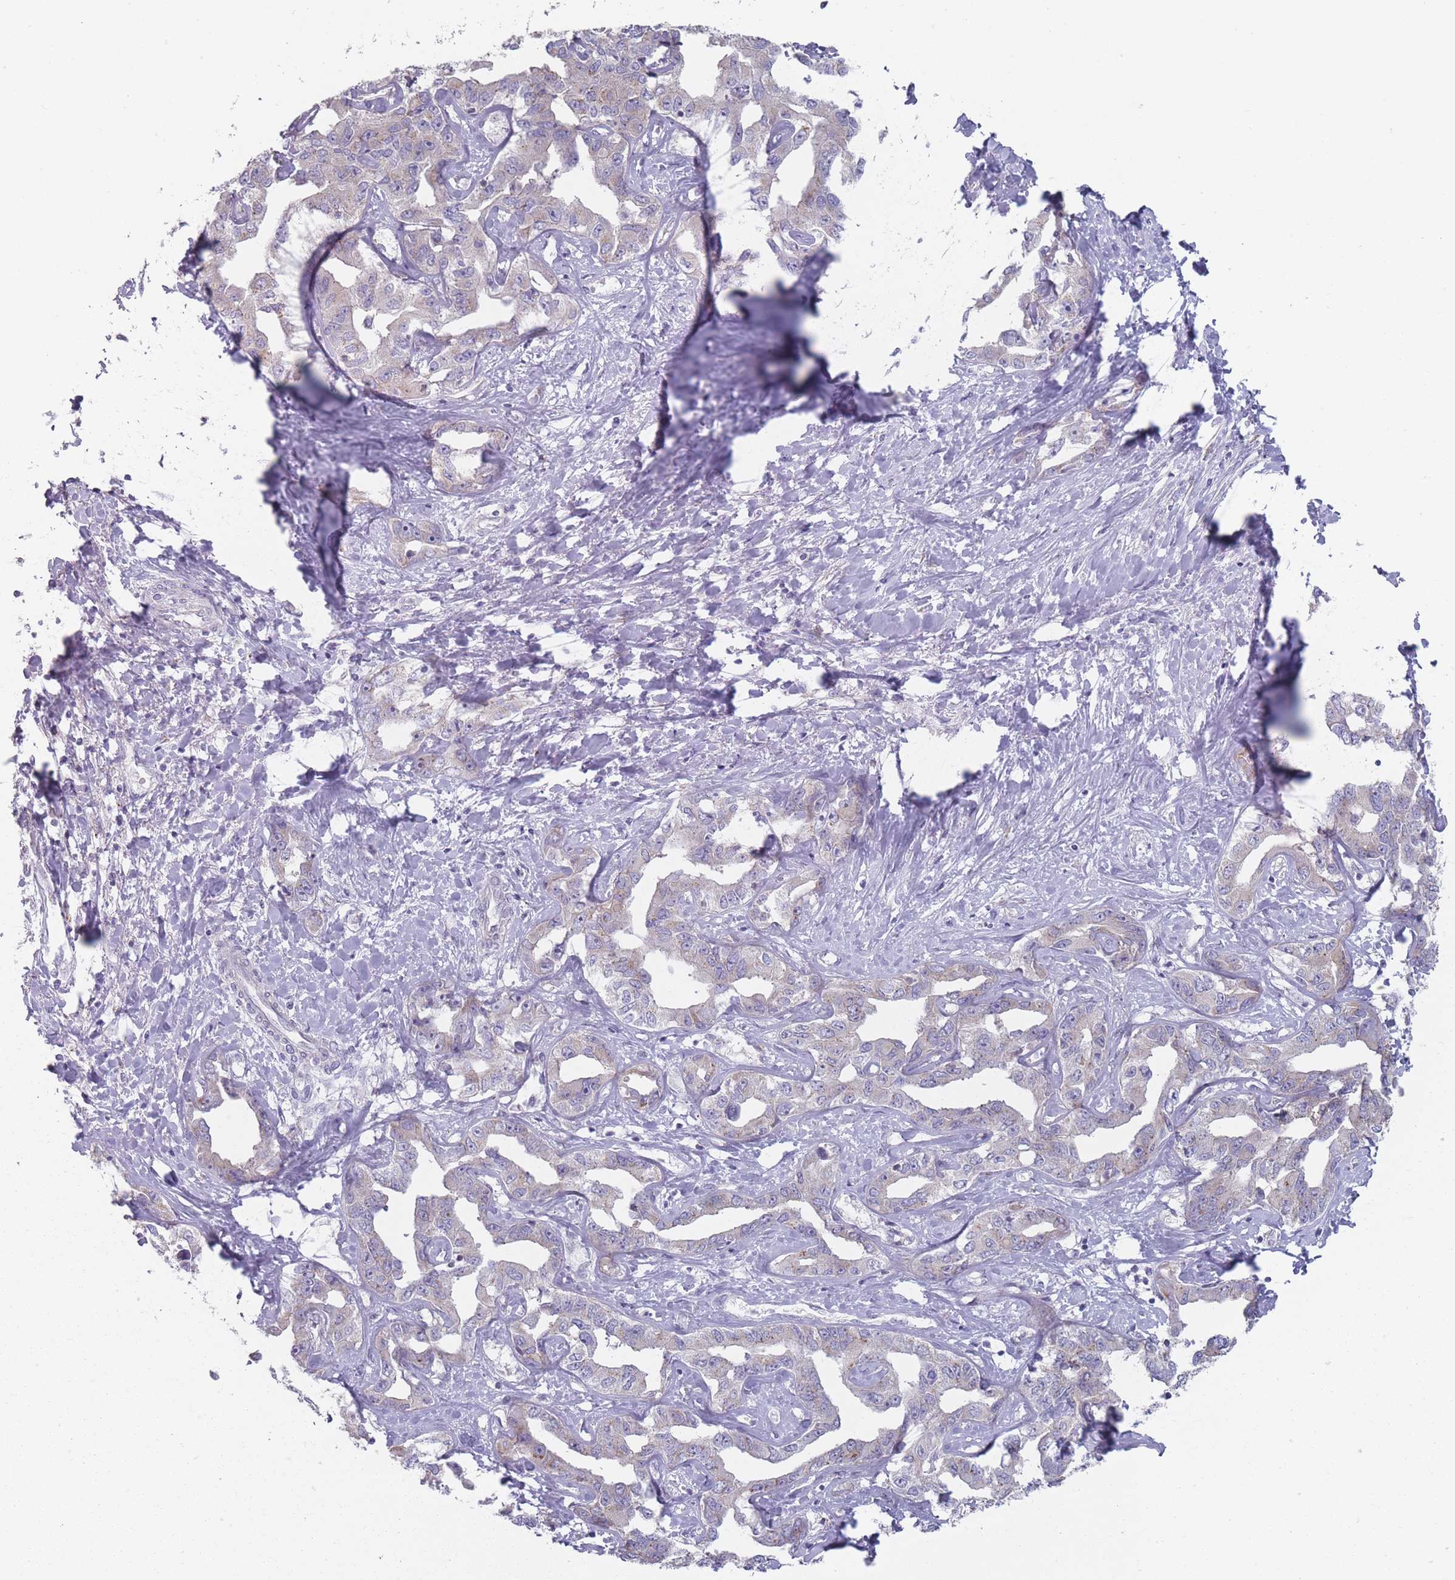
{"staining": {"intensity": "negative", "quantity": "none", "location": "none"}, "tissue": "liver cancer", "cell_type": "Tumor cells", "image_type": "cancer", "snomed": [{"axis": "morphology", "description": "Cholangiocarcinoma"}, {"axis": "topography", "description": "Liver"}], "caption": "Immunohistochemistry (IHC) micrograph of human cholangiocarcinoma (liver) stained for a protein (brown), which displays no expression in tumor cells.", "gene": "AKAIN1", "patient": {"sex": "male", "age": 59}}